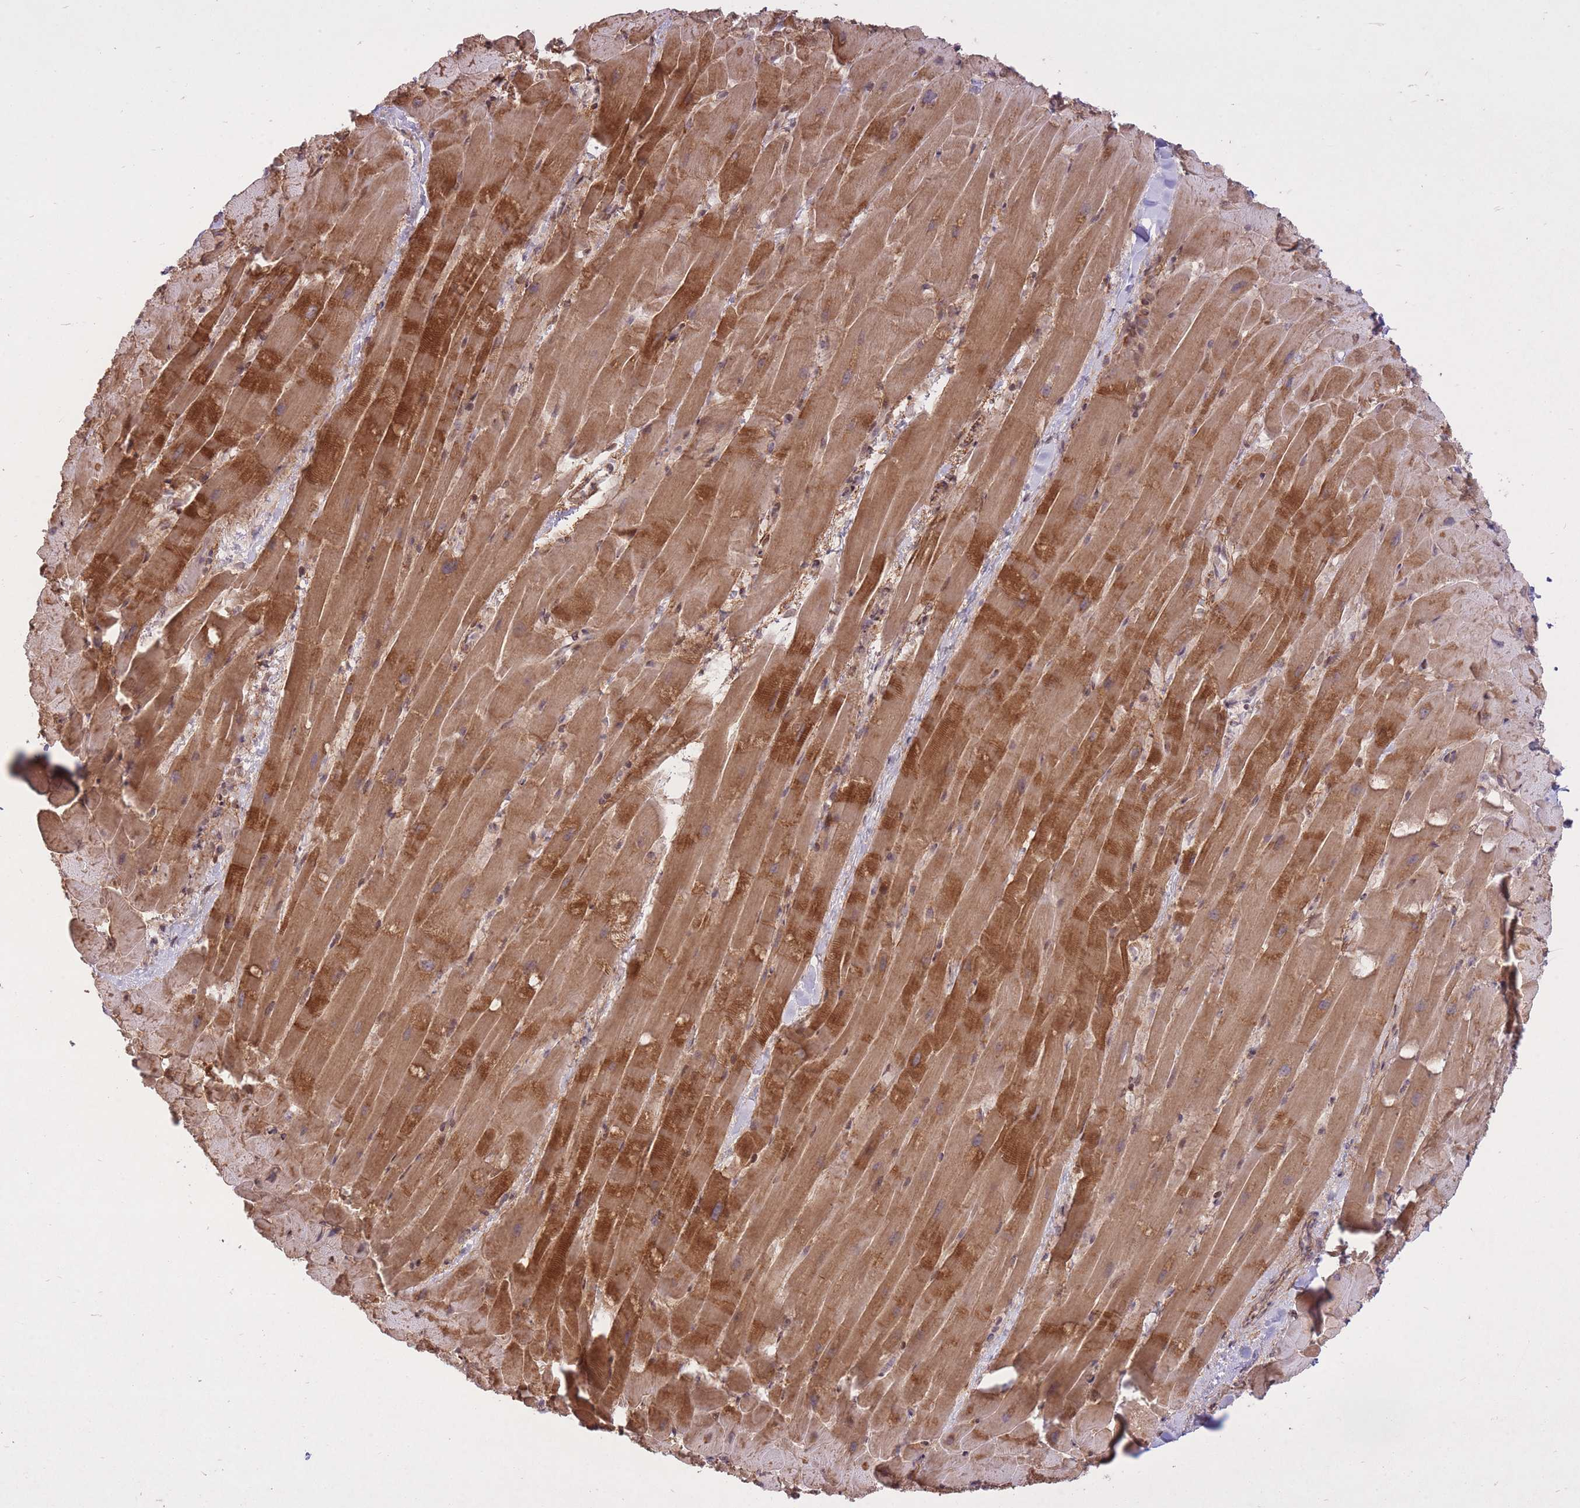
{"staining": {"intensity": "strong", "quantity": ">75%", "location": "cytoplasmic/membranous"}, "tissue": "heart muscle", "cell_type": "Cardiomyocytes", "image_type": "normal", "snomed": [{"axis": "morphology", "description": "Normal tissue, NOS"}, {"axis": "topography", "description": "Heart"}], "caption": "High-power microscopy captured an IHC photomicrograph of unremarkable heart muscle, revealing strong cytoplasmic/membranous staining in about >75% of cardiomyocytes.", "gene": "ZNF391", "patient": {"sex": "male", "age": 37}}